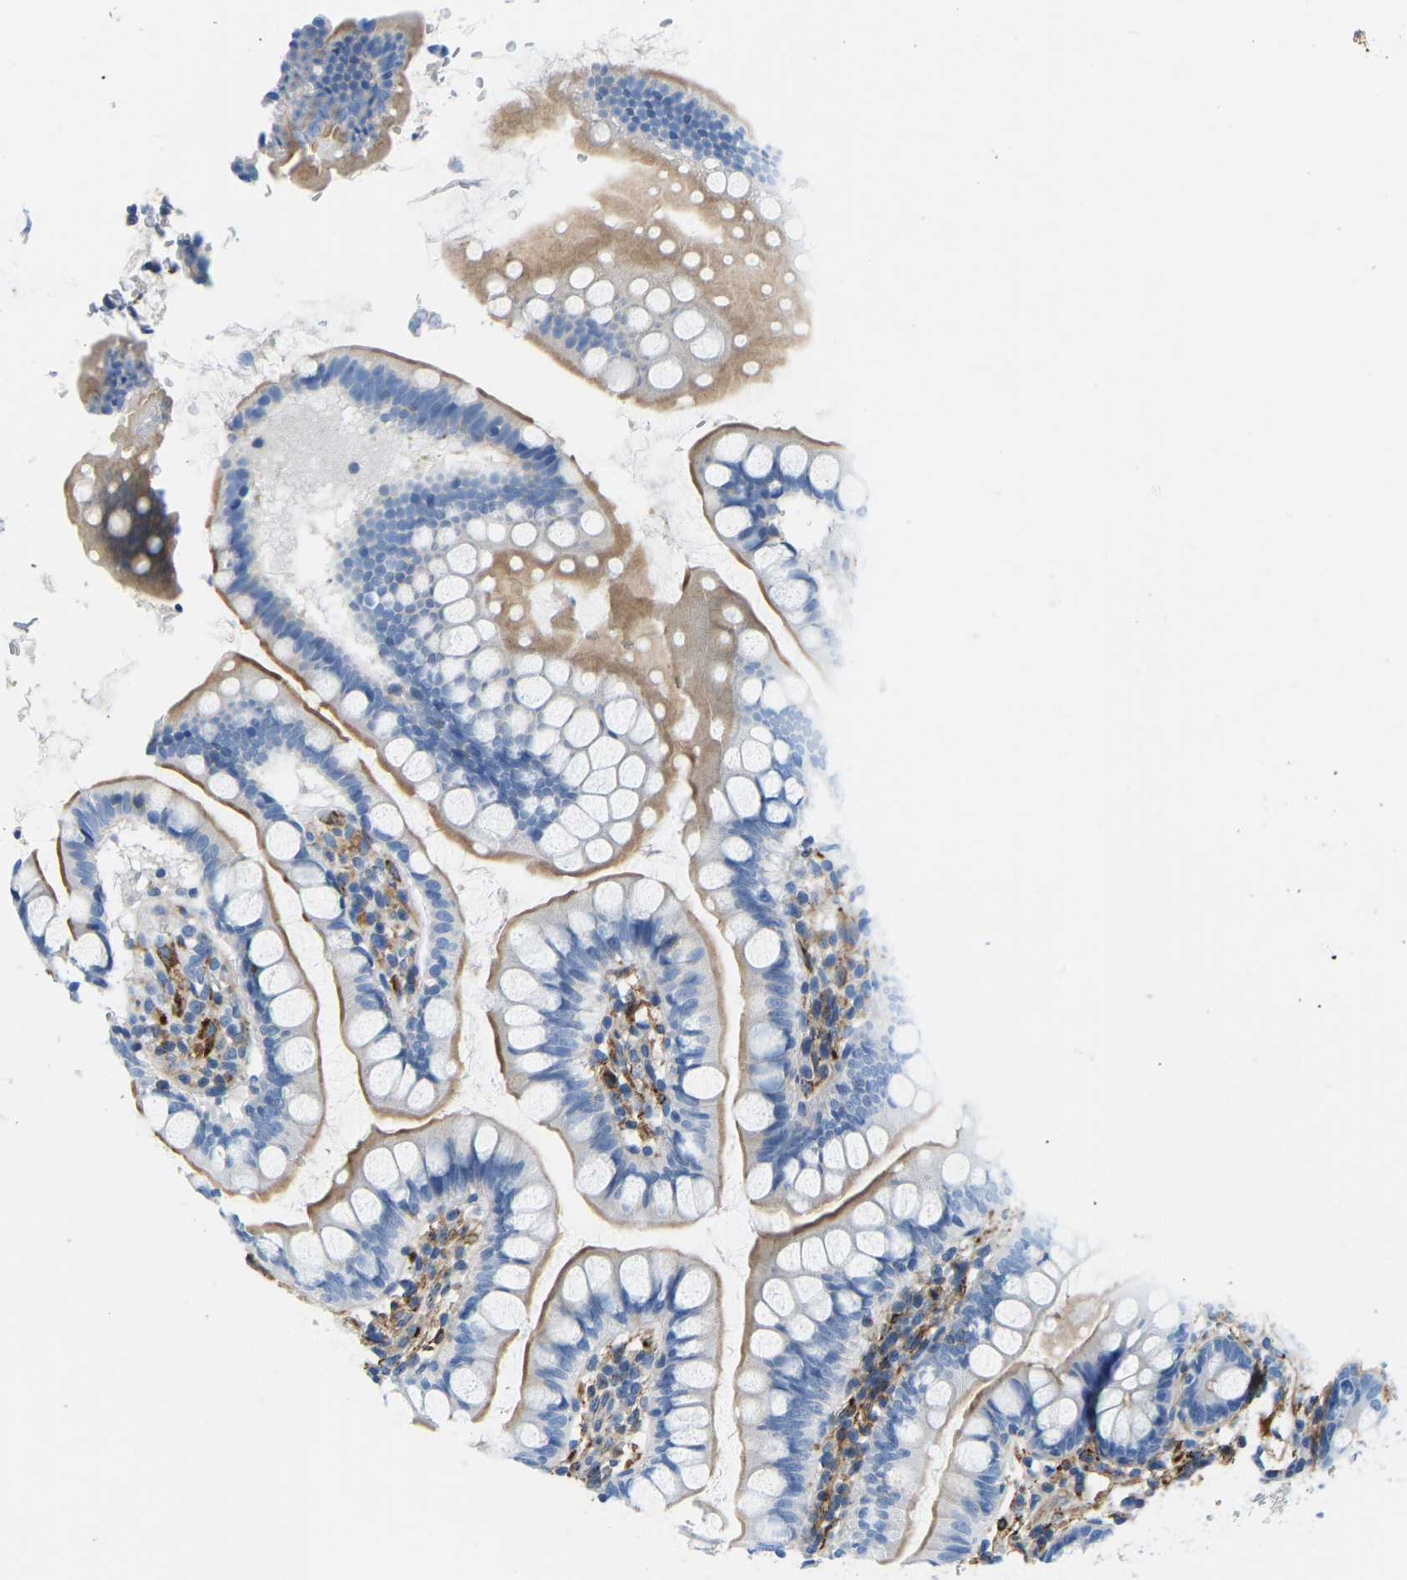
{"staining": {"intensity": "moderate", "quantity": "25%-75%", "location": "cytoplasmic/membranous"}, "tissue": "small intestine", "cell_type": "Glandular cells", "image_type": "normal", "snomed": [{"axis": "morphology", "description": "Normal tissue, NOS"}, {"axis": "topography", "description": "Small intestine"}], "caption": "IHC micrograph of normal small intestine: human small intestine stained using IHC demonstrates medium levels of moderate protein expression localized specifically in the cytoplasmic/membranous of glandular cells, appearing as a cytoplasmic/membranous brown color.", "gene": "COL15A1", "patient": {"sex": "female", "age": 84}}